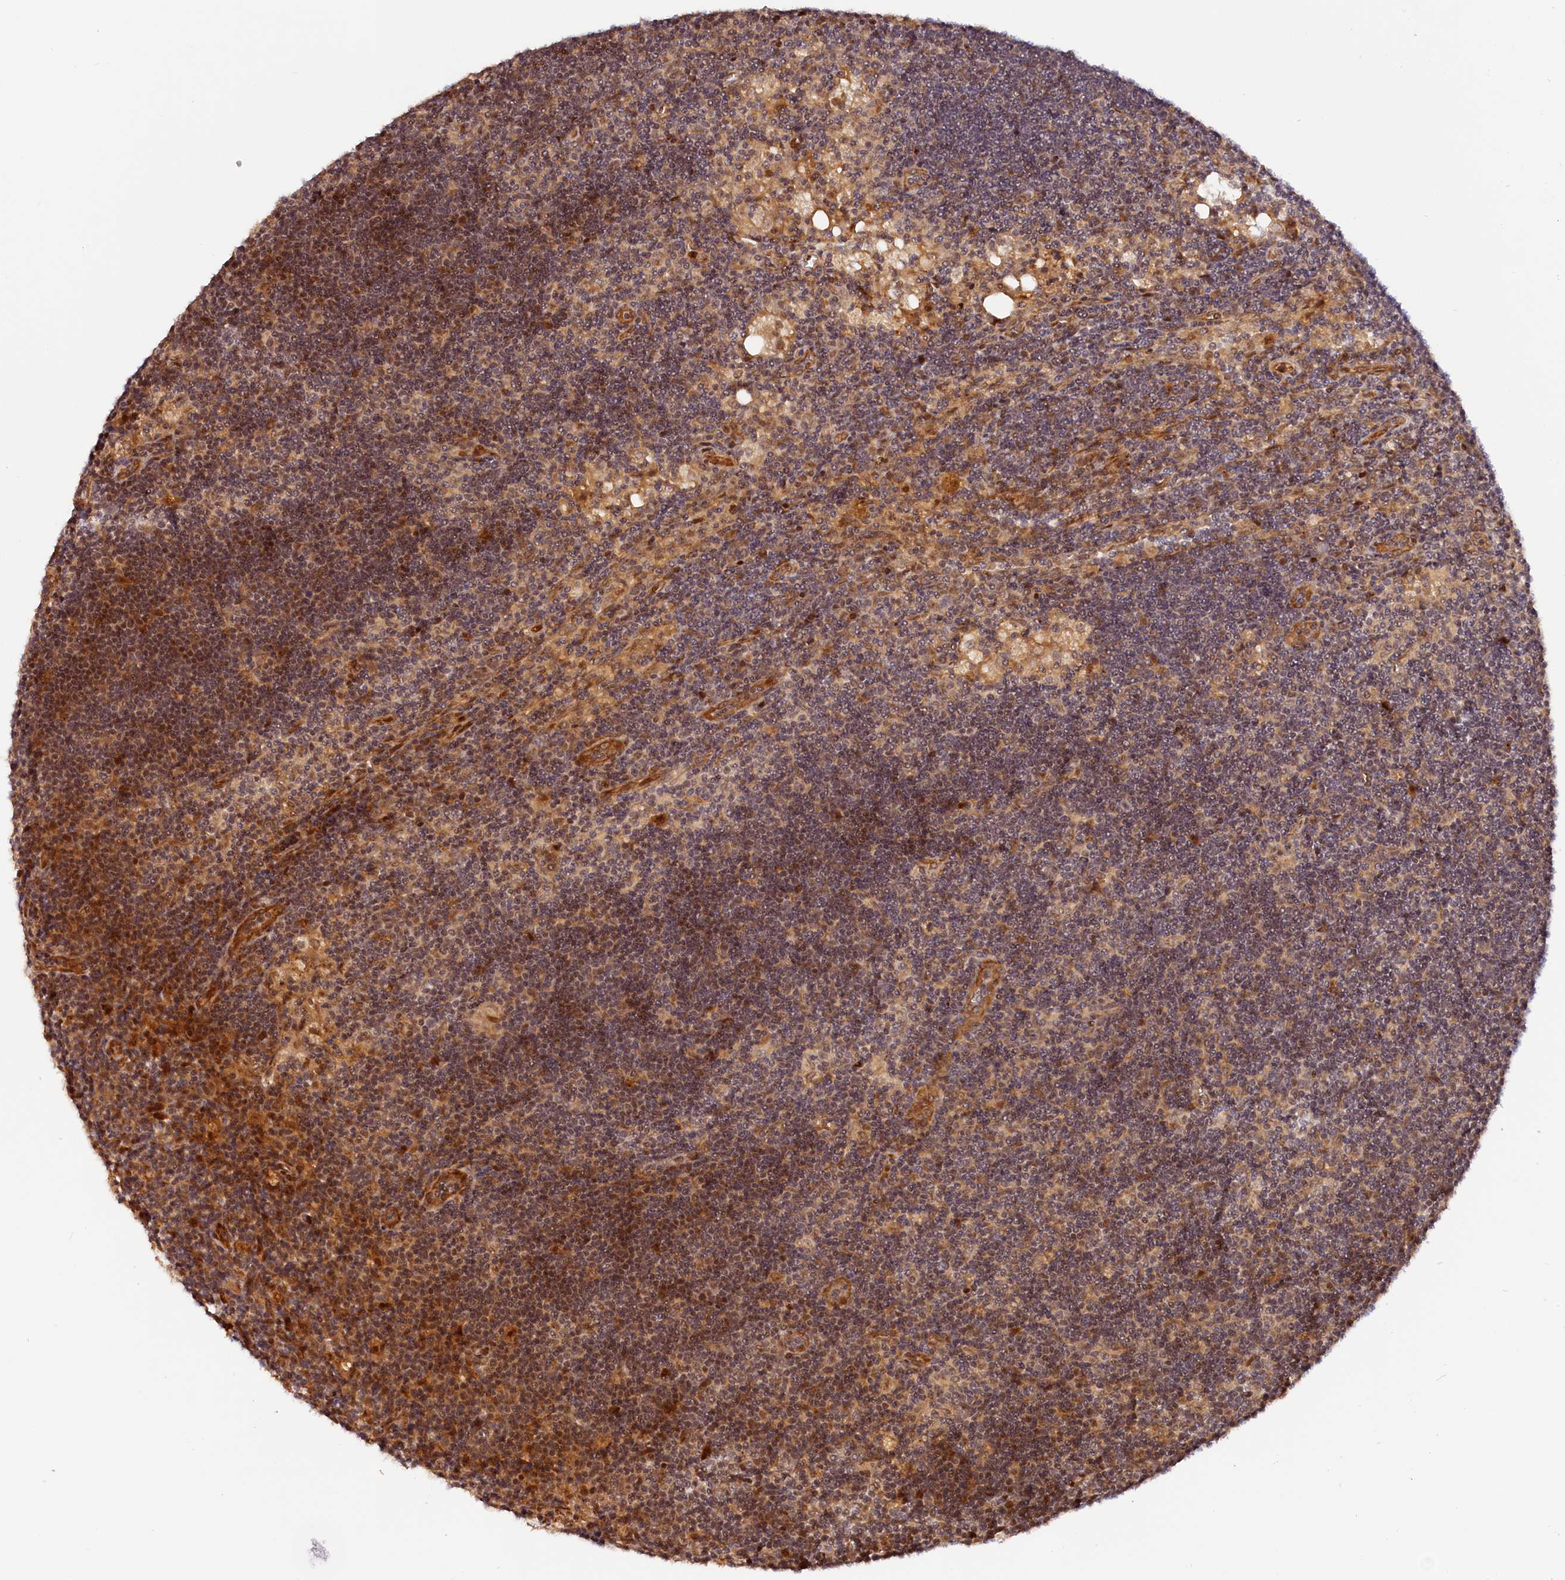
{"staining": {"intensity": "moderate", "quantity": ">75%", "location": "cytoplasmic/membranous,nuclear"}, "tissue": "lymph node", "cell_type": "Germinal center cells", "image_type": "normal", "snomed": [{"axis": "morphology", "description": "Normal tissue, NOS"}, {"axis": "topography", "description": "Lymph node"}], "caption": "Moderate cytoplasmic/membranous,nuclear staining is present in about >75% of germinal center cells in benign lymph node.", "gene": "ANKRD24", "patient": {"sex": "male", "age": 24}}